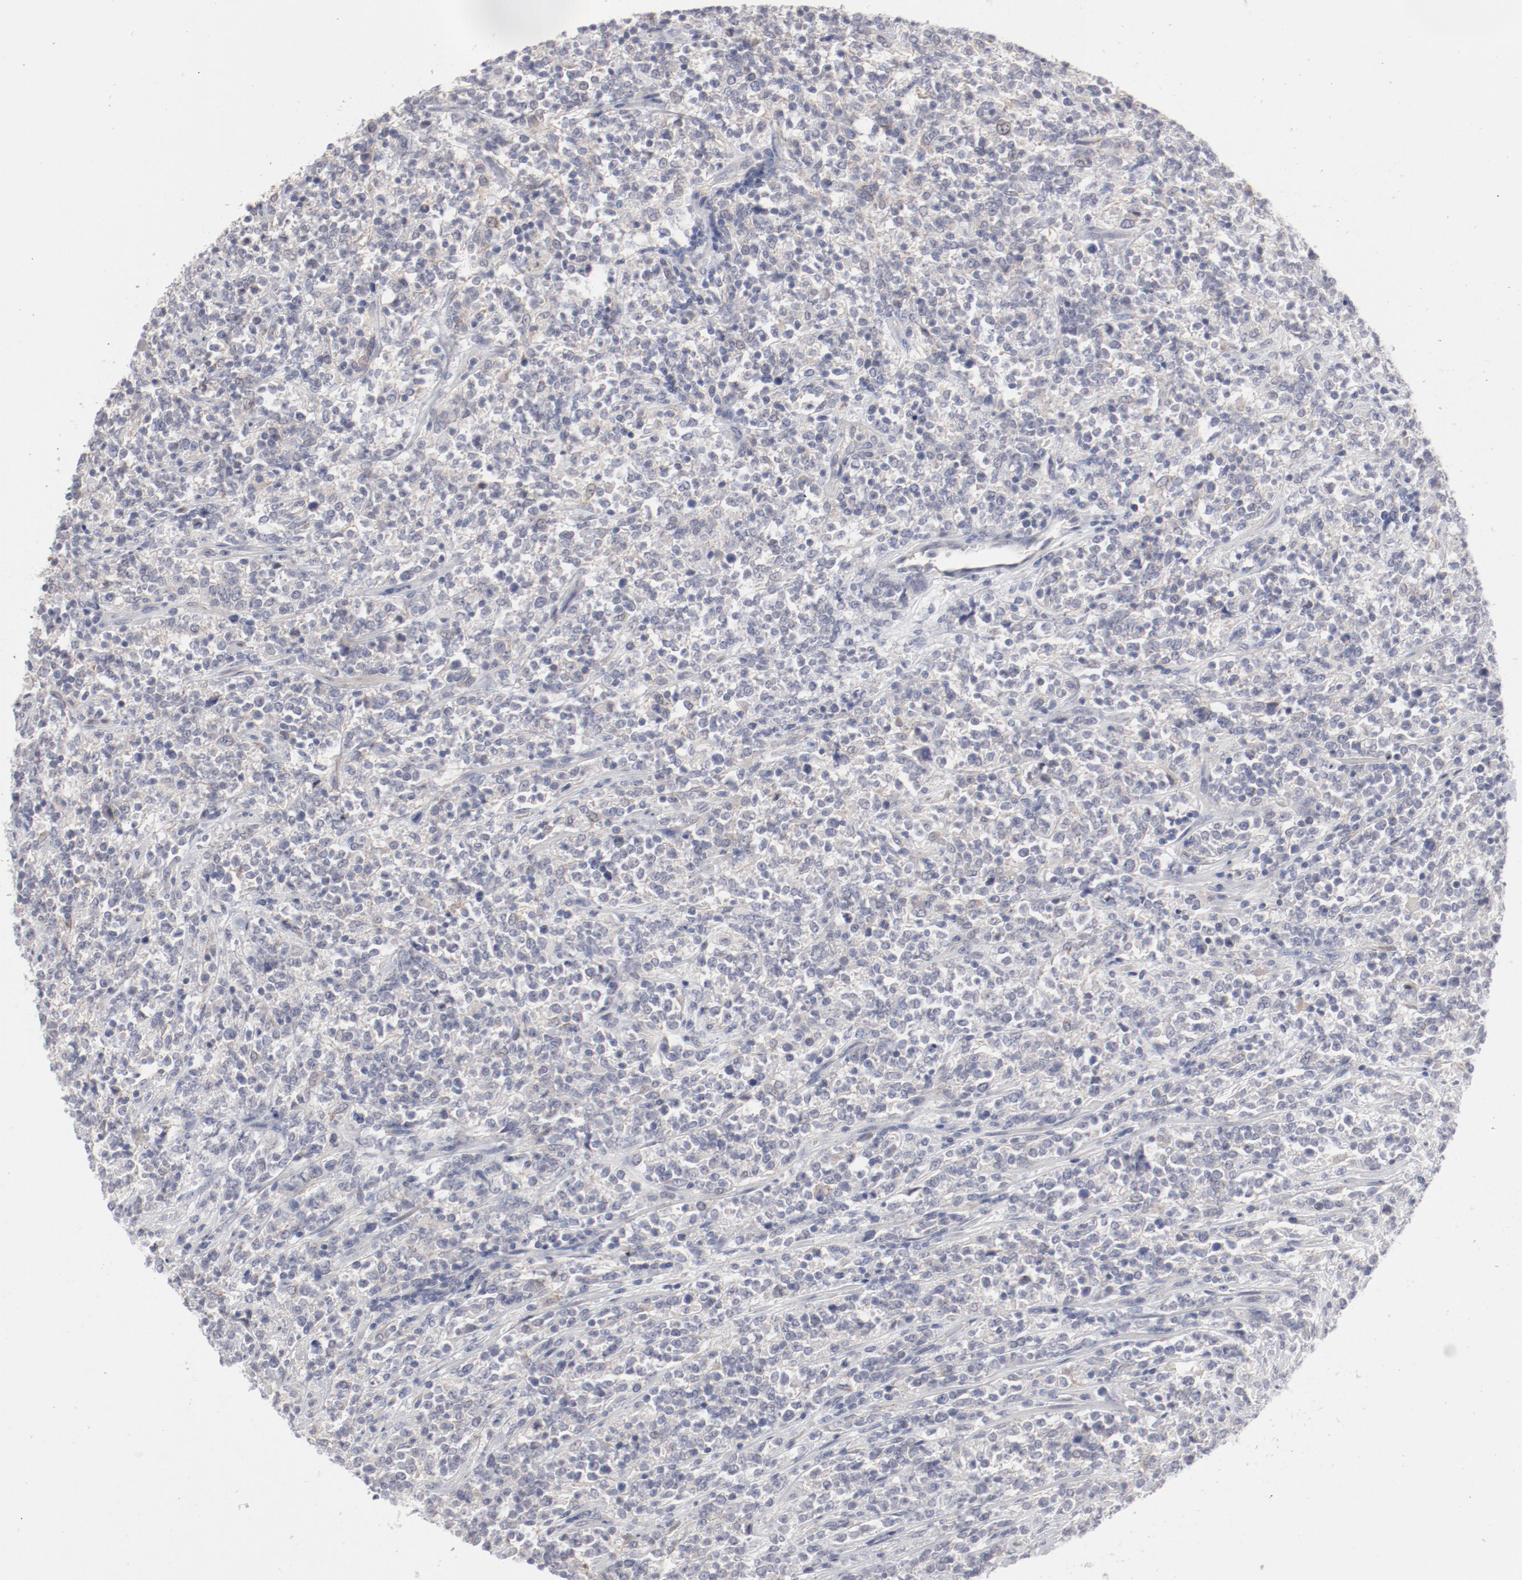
{"staining": {"intensity": "negative", "quantity": "none", "location": "none"}, "tissue": "lymphoma", "cell_type": "Tumor cells", "image_type": "cancer", "snomed": [{"axis": "morphology", "description": "Malignant lymphoma, non-Hodgkin's type, High grade"}, {"axis": "topography", "description": "Soft tissue"}], "caption": "Immunohistochemistry (IHC) histopathology image of human lymphoma stained for a protein (brown), which demonstrates no positivity in tumor cells. (Stains: DAB (3,3'-diaminobenzidine) IHC with hematoxylin counter stain, Microscopy: brightfield microscopy at high magnification).", "gene": "SH3BGR", "patient": {"sex": "male", "age": 18}}